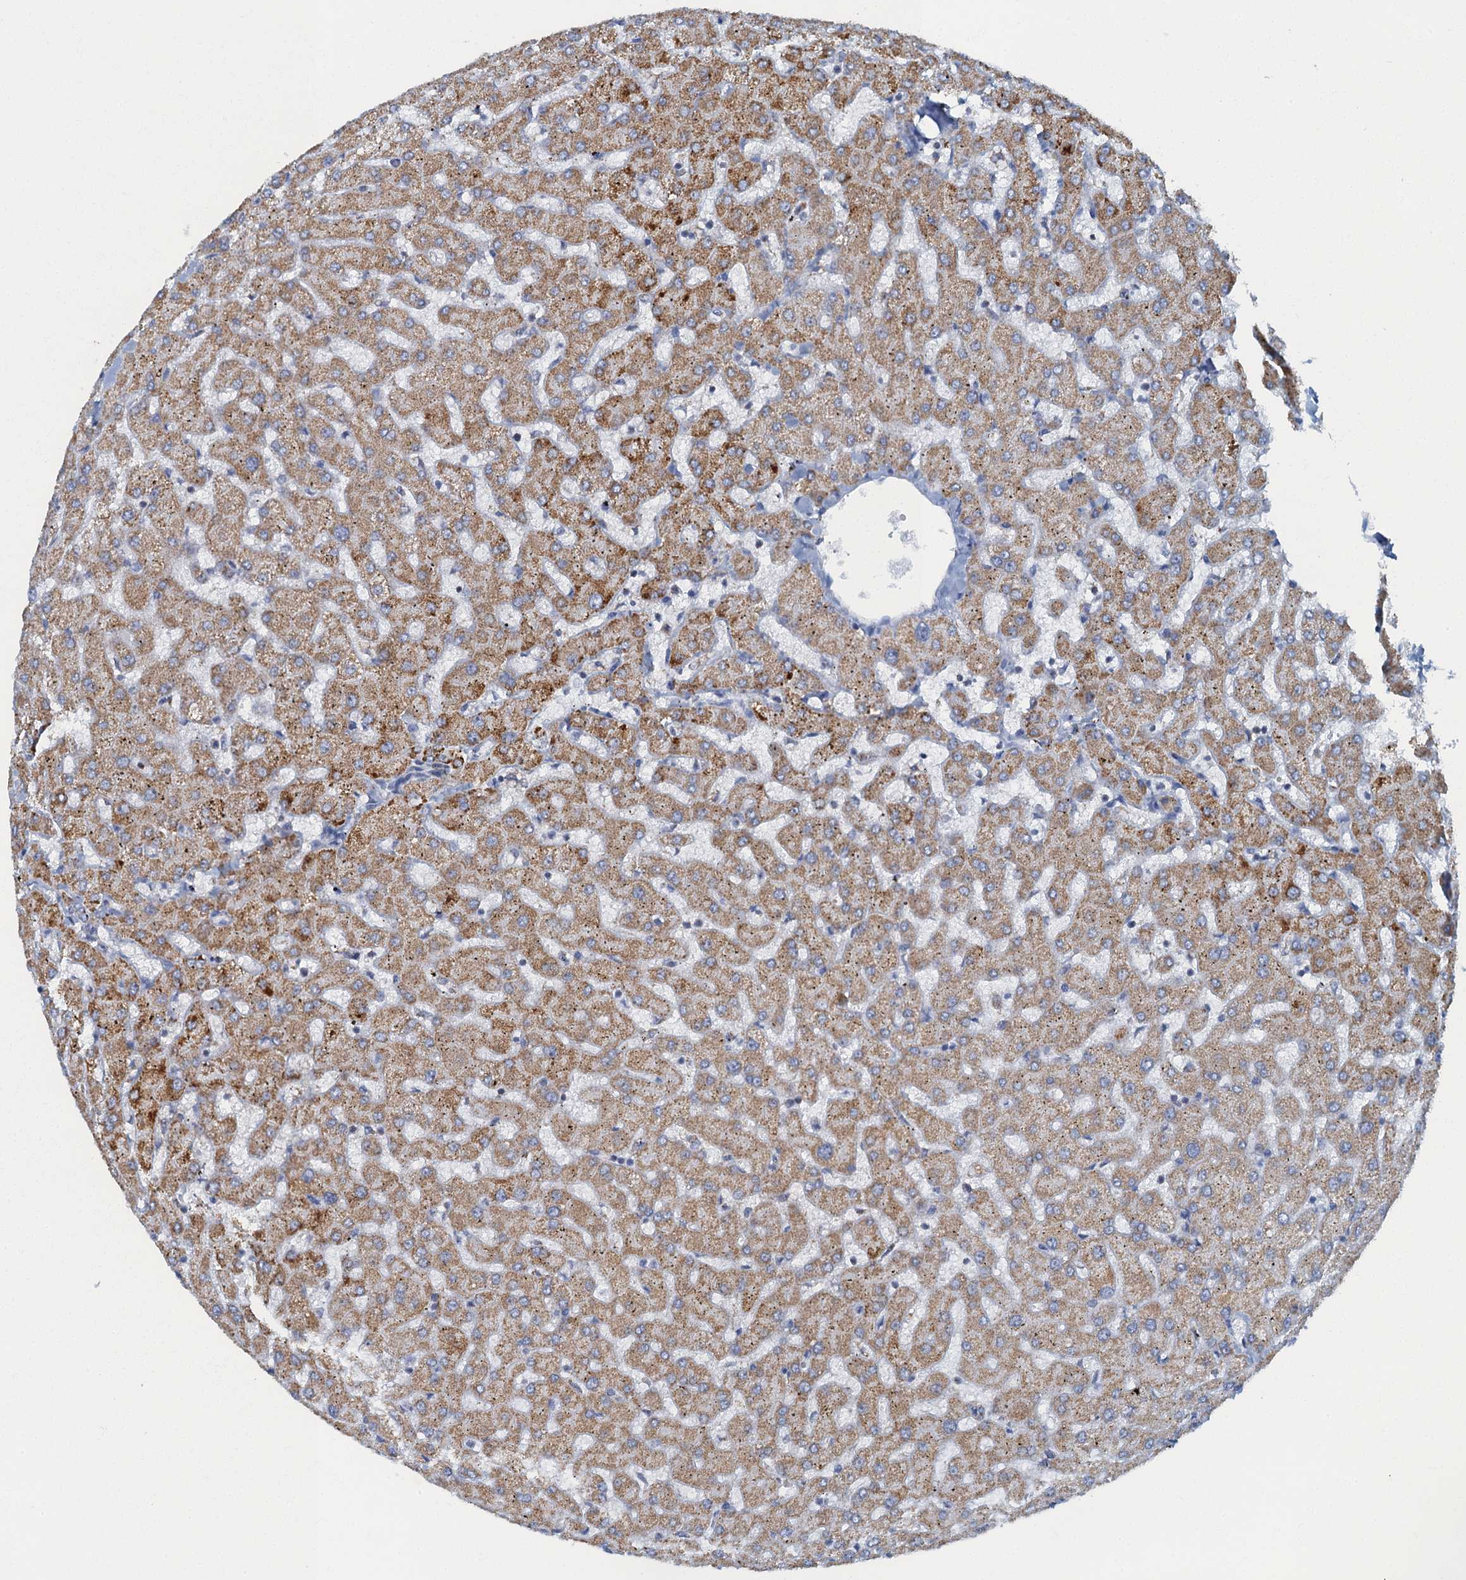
{"staining": {"intensity": "weak", "quantity": "25%-75%", "location": "cytoplasmic/membranous"}, "tissue": "liver", "cell_type": "Cholangiocytes", "image_type": "normal", "snomed": [{"axis": "morphology", "description": "Normal tissue, NOS"}, {"axis": "topography", "description": "Liver"}], "caption": "A histopathology image of human liver stained for a protein exhibits weak cytoplasmic/membranous brown staining in cholangiocytes. The protein of interest is shown in brown color, while the nuclei are stained blue.", "gene": "RAD9B", "patient": {"sex": "female", "age": 63}}